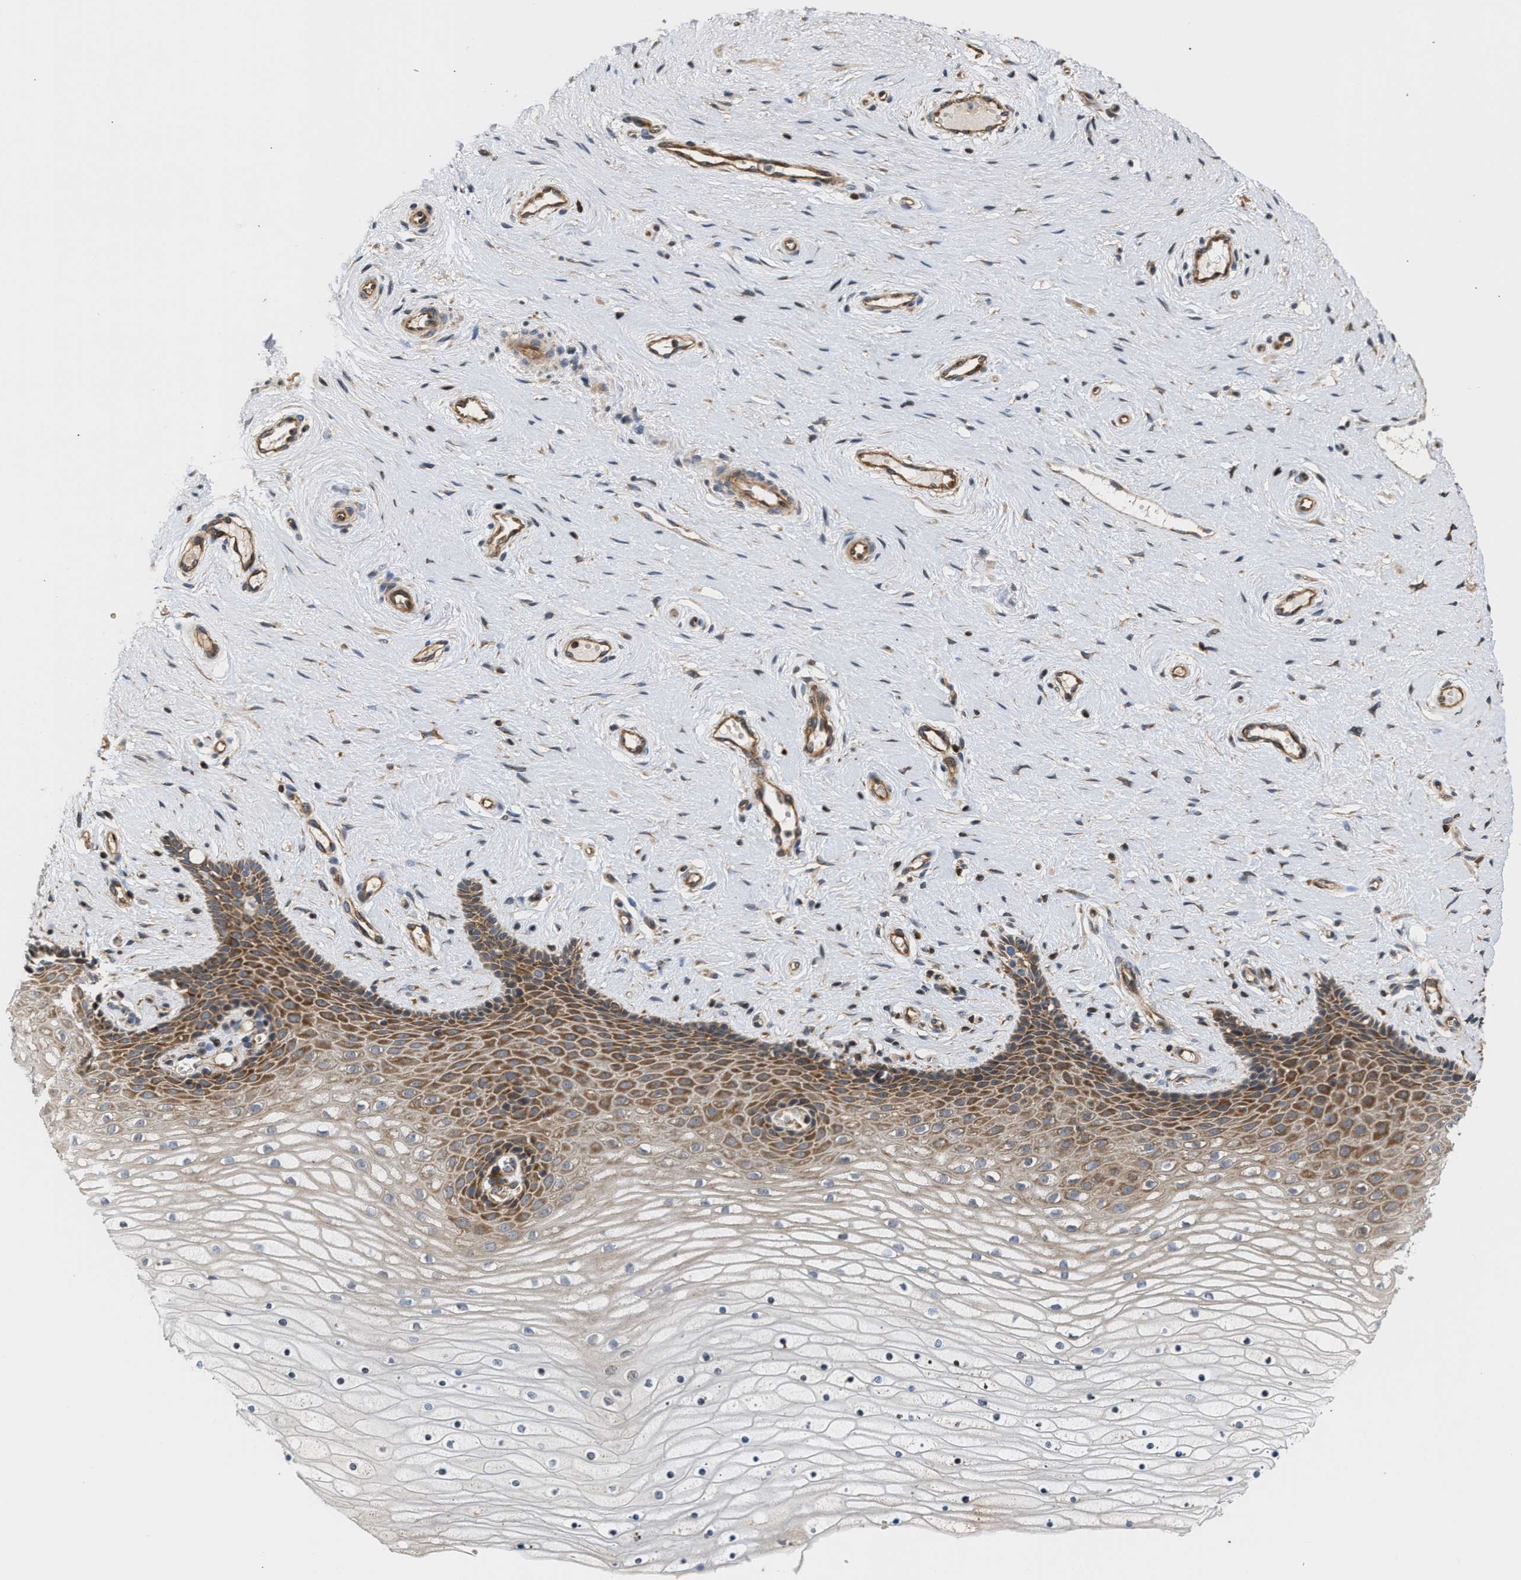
{"staining": {"intensity": "moderate", "quantity": ">75%", "location": "cytoplasmic/membranous"}, "tissue": "cervix", "cell_type": "Squamous epithelial cells", "image_type": "normal", "snomed": [{"axis": "morphology", "description": "Normal tissue, NOS"}, {"axis": "topography", "description": "Cervix"}], "caption": "This photomicrograph reveals immunohistochemistry staining of unremarkable human cervix, with medium moderate cytoplasmic/membranous expression in about >75% of squamous epithelial cells.", "gene": "CLIP2", "patient": {"sex": "female", "age": 39}}